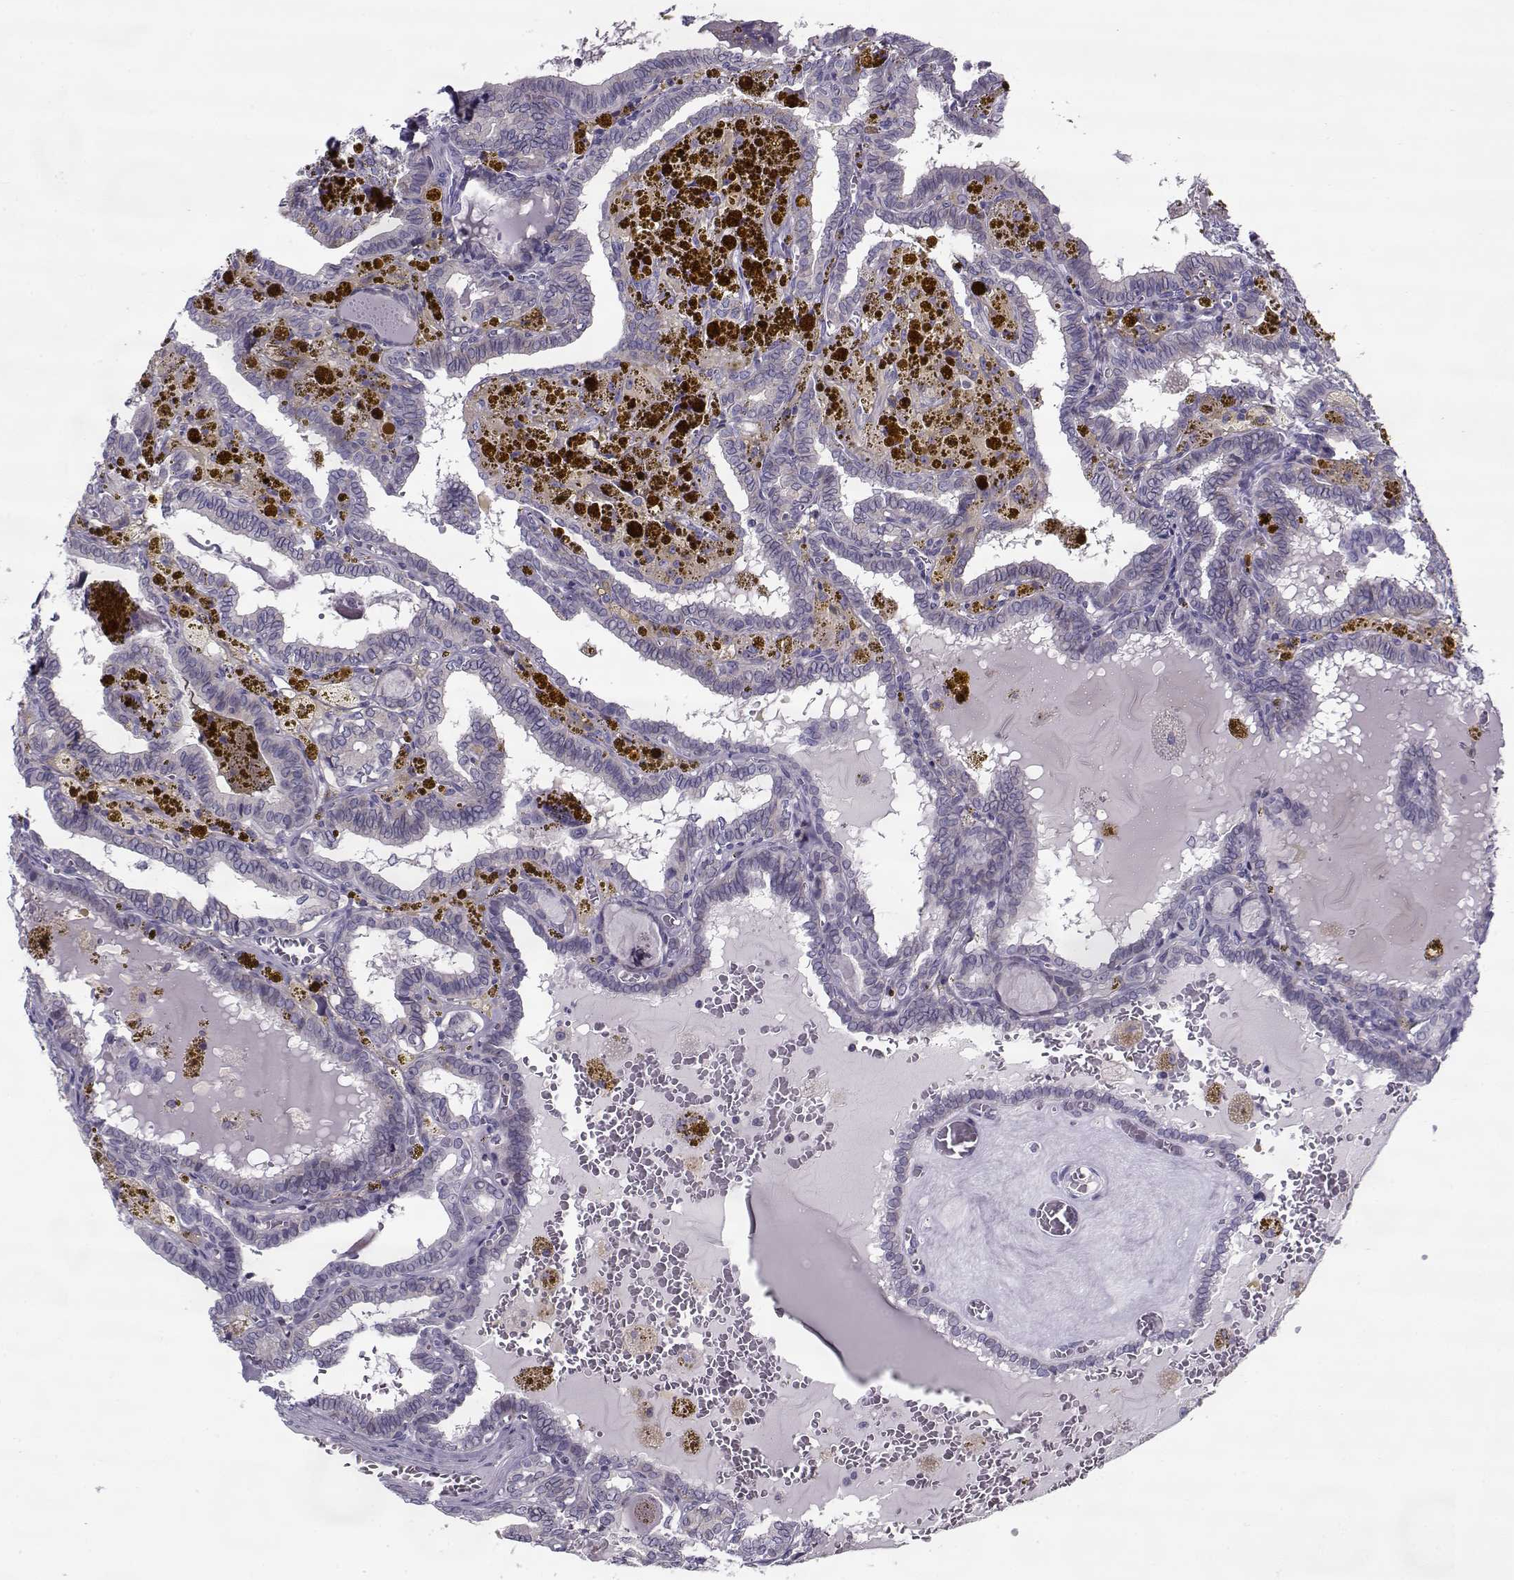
{"staining": {"intensity": "negative", "quantity": "none", "location": "none"}, "tissue": "thyroid cancer", "cell_type": "Tumor cells", "image_type": "cancer", "snomed": [{"axis": "morphology", "description": "Papillary adenocarcinoma, NOS"}, {"axis": "topography", "description": "Thyroid gland"}], "caption": "The micrograph exhibits no significant staining in tumor cells of thyroid cancer.", "gene": "PP2D1", "patient": {"sex": "female", "age": 39}}